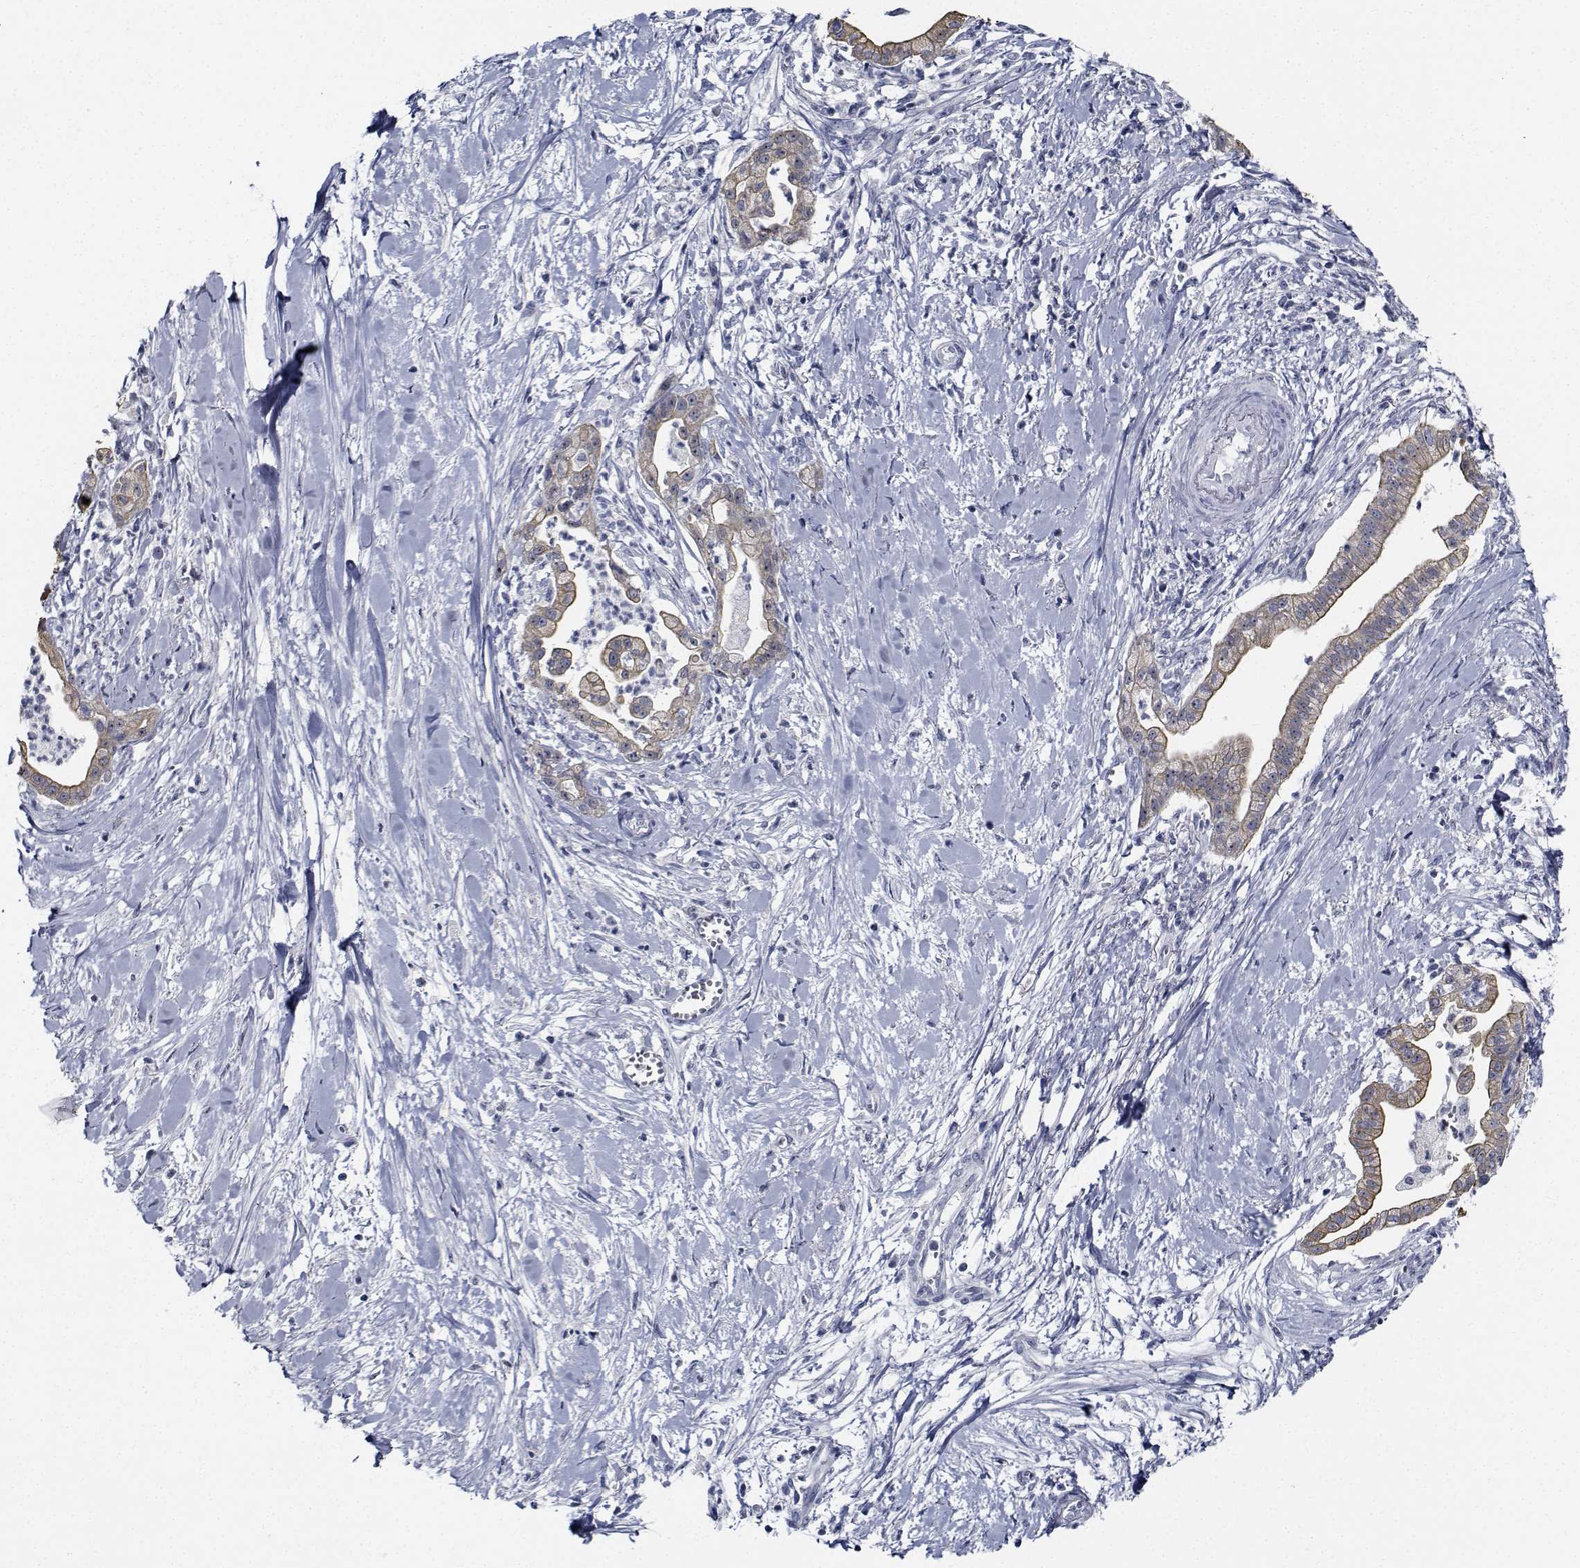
{"staining": {"intensity": "weak", "quantity": "25%-75%", "location": "cytoplasmic/membranous"}, "tissue": "pancreatic cancer", "cell_type": "Tumor cells", "image_type": "cancer", "snomed": [{"axis": "morphology", "description": "Normal tissue, NOS"}, {"axis": "morphology", "description": "Adenocarcinoma, NOS"}, {"axis": "topography", "description": "Lymph node"}, {"axis": "topography", "description": "Pancreas"}], "caption": "Immunohistochemistry (IHC) of pancreatic adenocarcinoma demonstrates low levels of weak cytoplasmic/membranous positivity in about 25%-75% of tumor cells.", "gene": "NVL", "patient": {"sex": "female", "age": 58}}